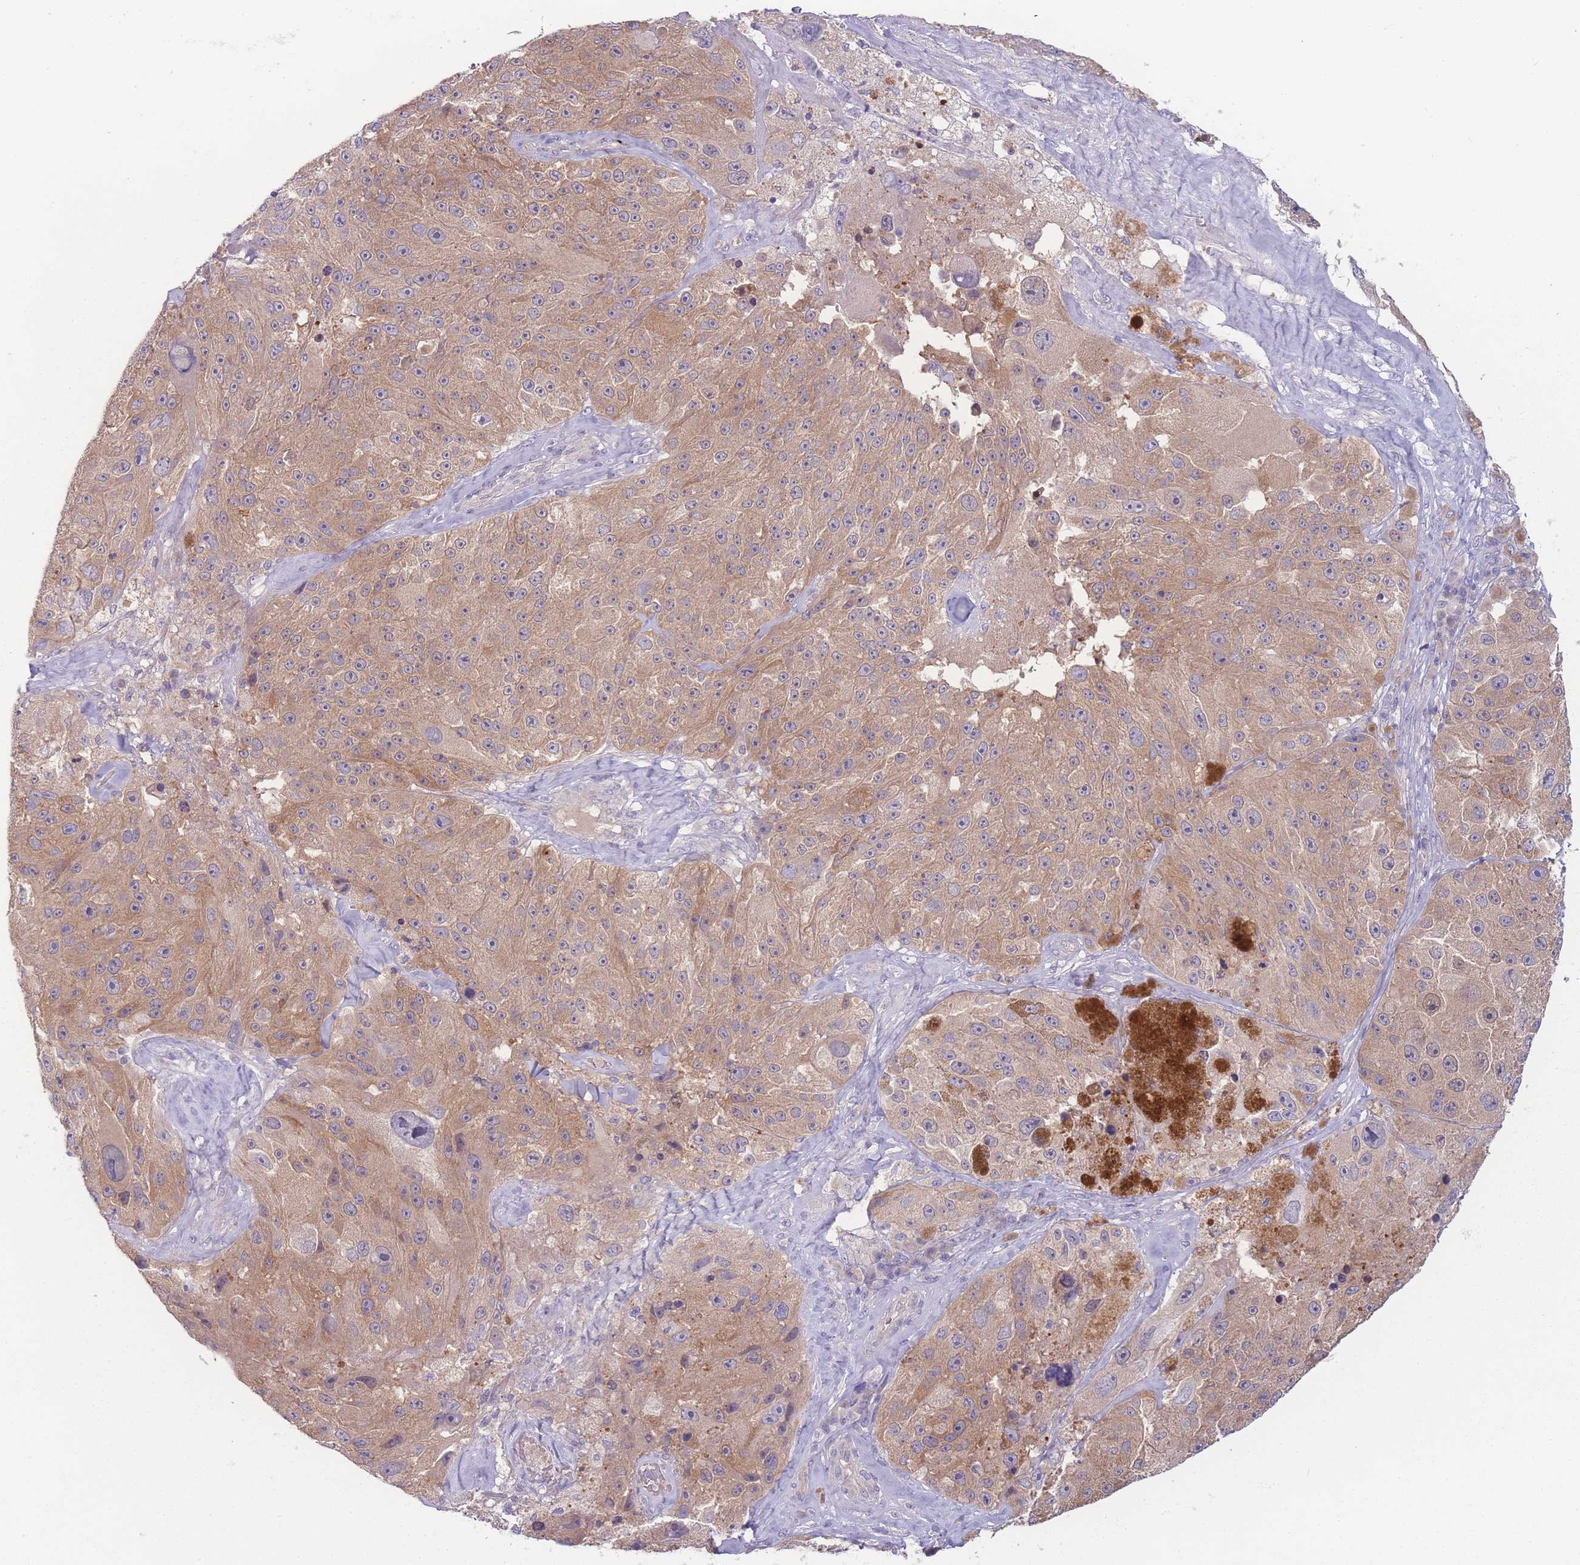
{"staining": {"intensity": "moderate", "quantity": "25%-75%", "location": "cytoplasmic/membranous"}, "tissue": "melanoma", "cell_type": "Tumor cells", "image_type": "cancer", "snomed": [{"axis": "morphology", "description": "Malignant melanoma, Metastatic site"}, {"axis": "topography", "description": "Lymph node"}], "caption": "Immunohistochemical staining of malignant melanoma (metastatic site) displays medium levels of moderate cytoplasmic/membranous protein positivity in approximately 25%-75% of tumor cells.", "gene": "SPHKAP", "patient": {"sex": "male", "age": 62}}